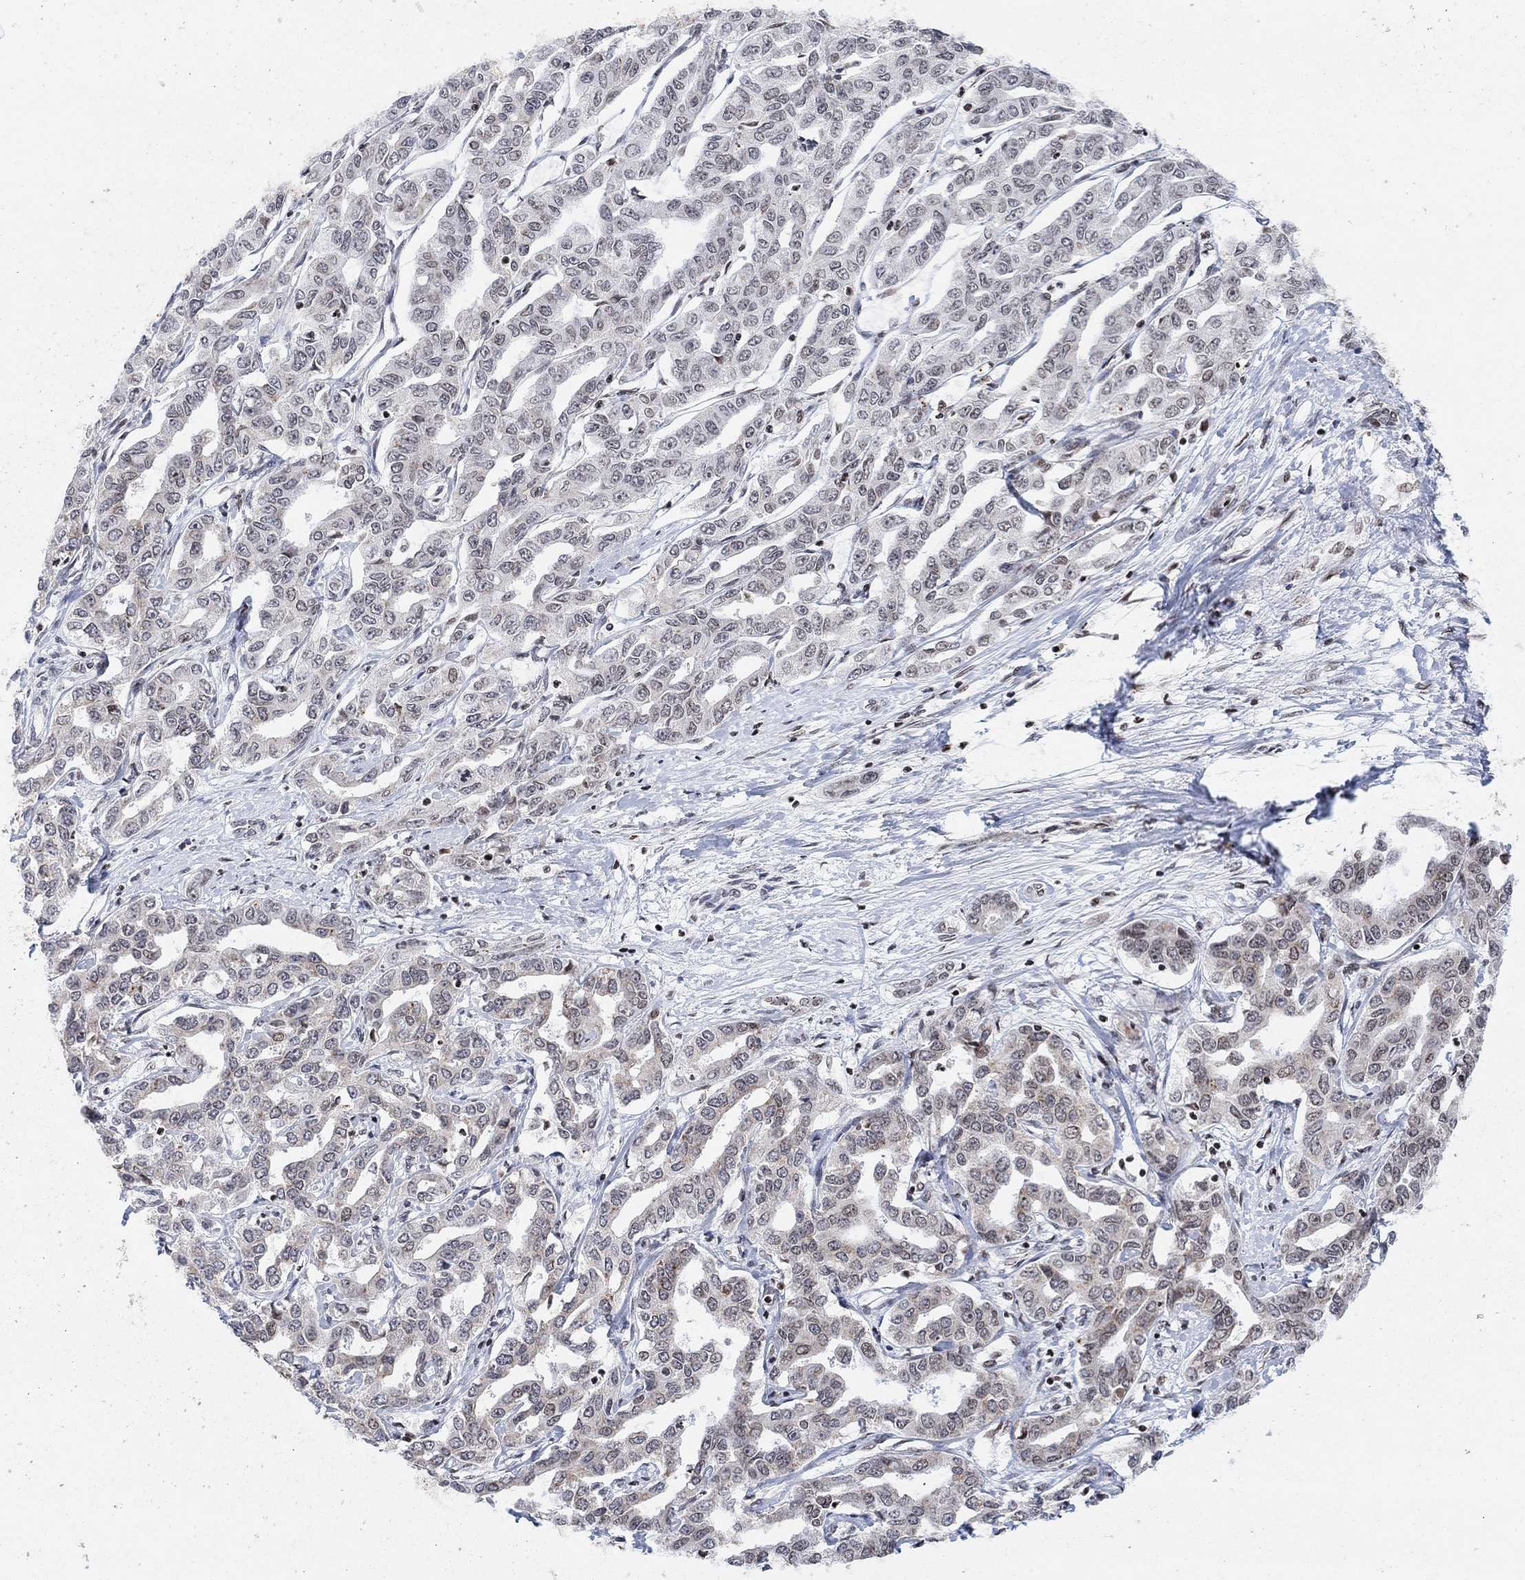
{"staining": {"intensity": "negative", "quantity": "none", "location": "none"}, "tissue": "liver cancer", "cell_type": "Tumor cells", "image_type": "cancer", "snomed": [{"axis": "morphology", "description": "Cholangiocarcinoma"}, {"axis": "topography", "description": "Liver"}], "caption": "DAB immunohistochemical staining of human liver cancer reveals no significant positivity in tumor cells. (IHC, brightfield microscopy, high magnification).", "gene": "ABHD14A", "patient": {"sex": "male", "age": 59}}